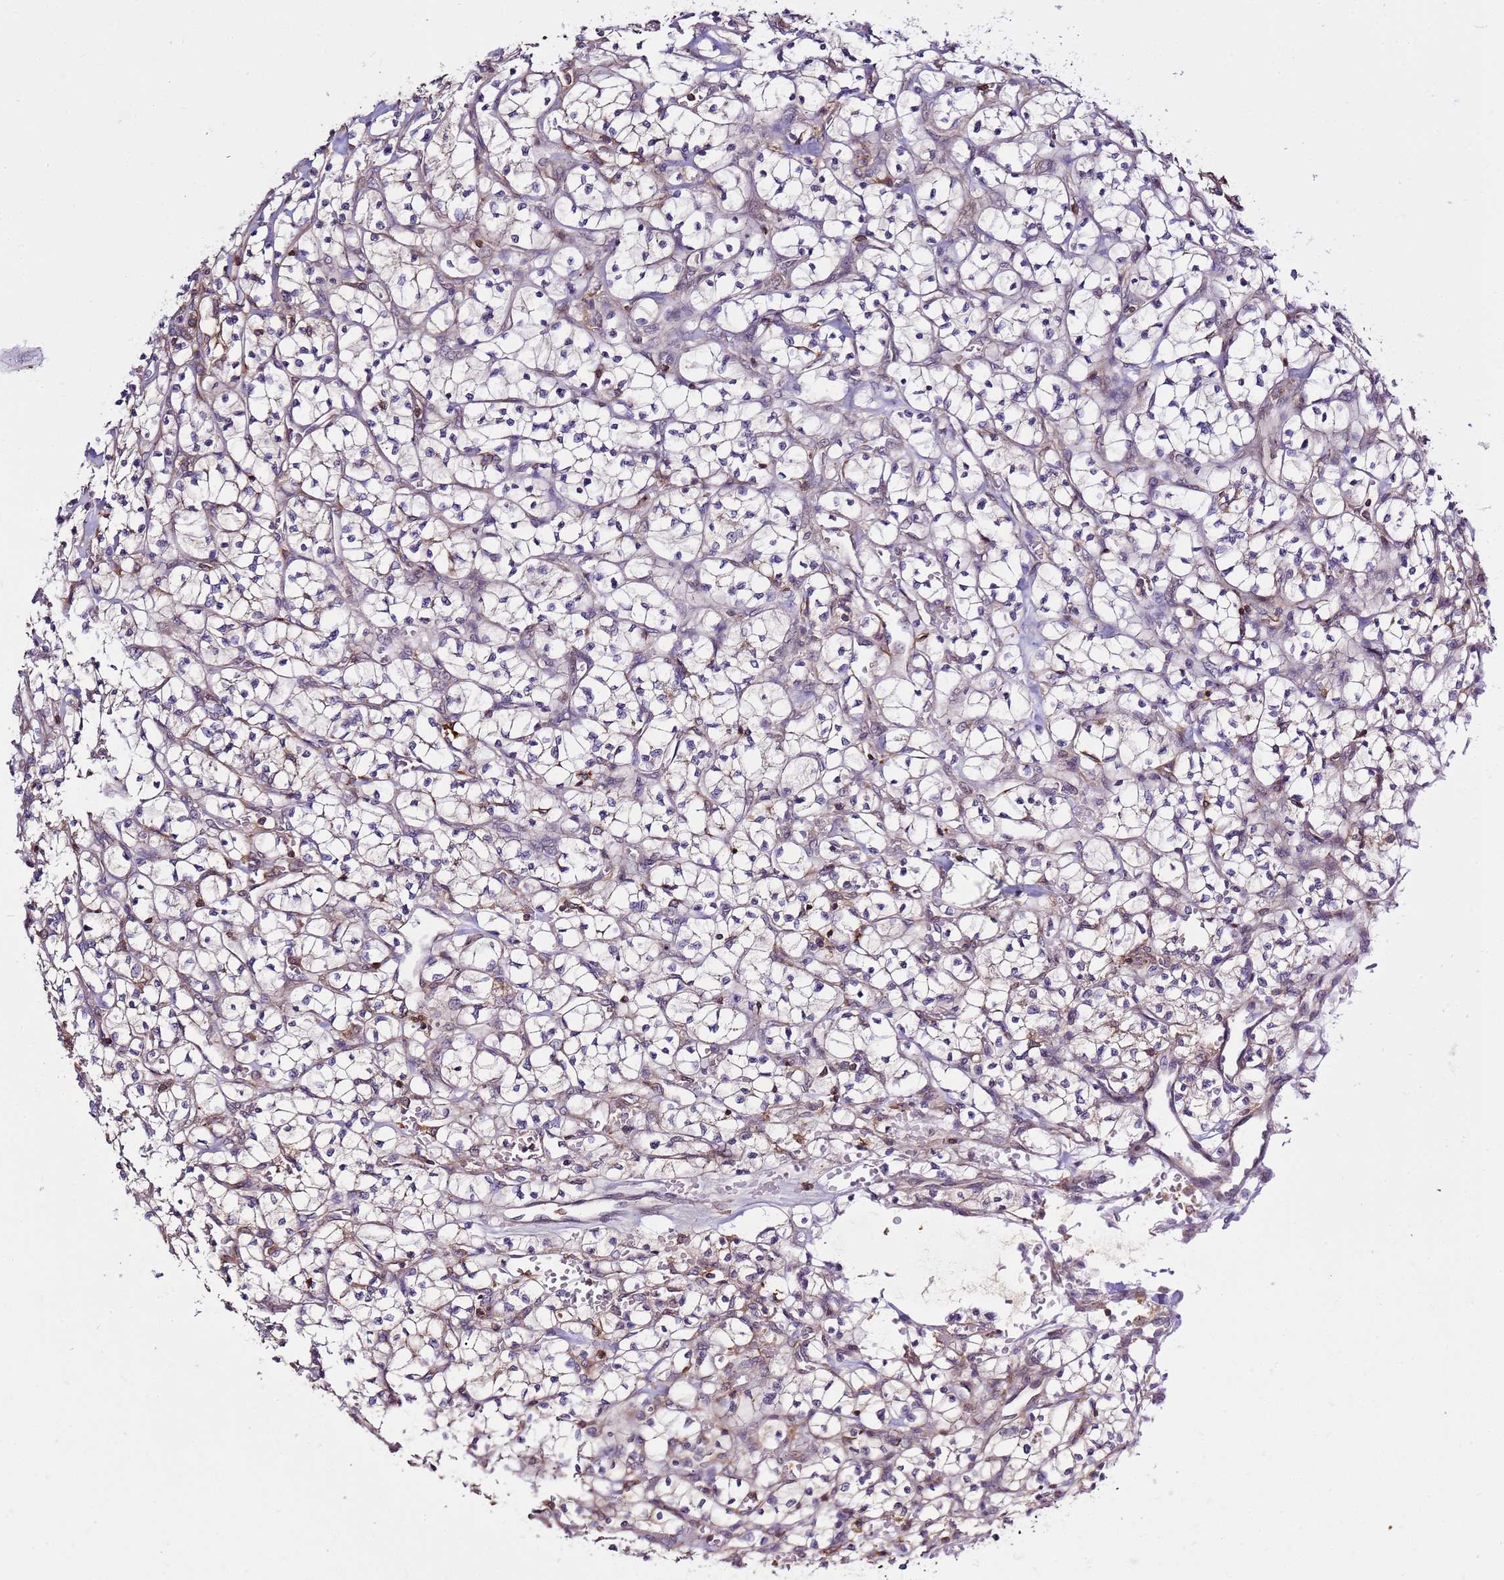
{"staining": {"intensity": "negative", "quantity": "none", "location": "none"}, "tissue": "renal cancer", "cell_type": "Tumor cells", "image_type": "cancer", "snomed": [{"axis": "morphology", "description": "Adenocarcinoma, NOS"}, {"axis": "topography", "description": "Kidney"}], "caption": "DAB immunohistochemical staining of human renal adenocarcinoma displays no significant positivity in tumor cells.", "gene": "ZNF624", "patient": {"sex": "female", "age": 64}}